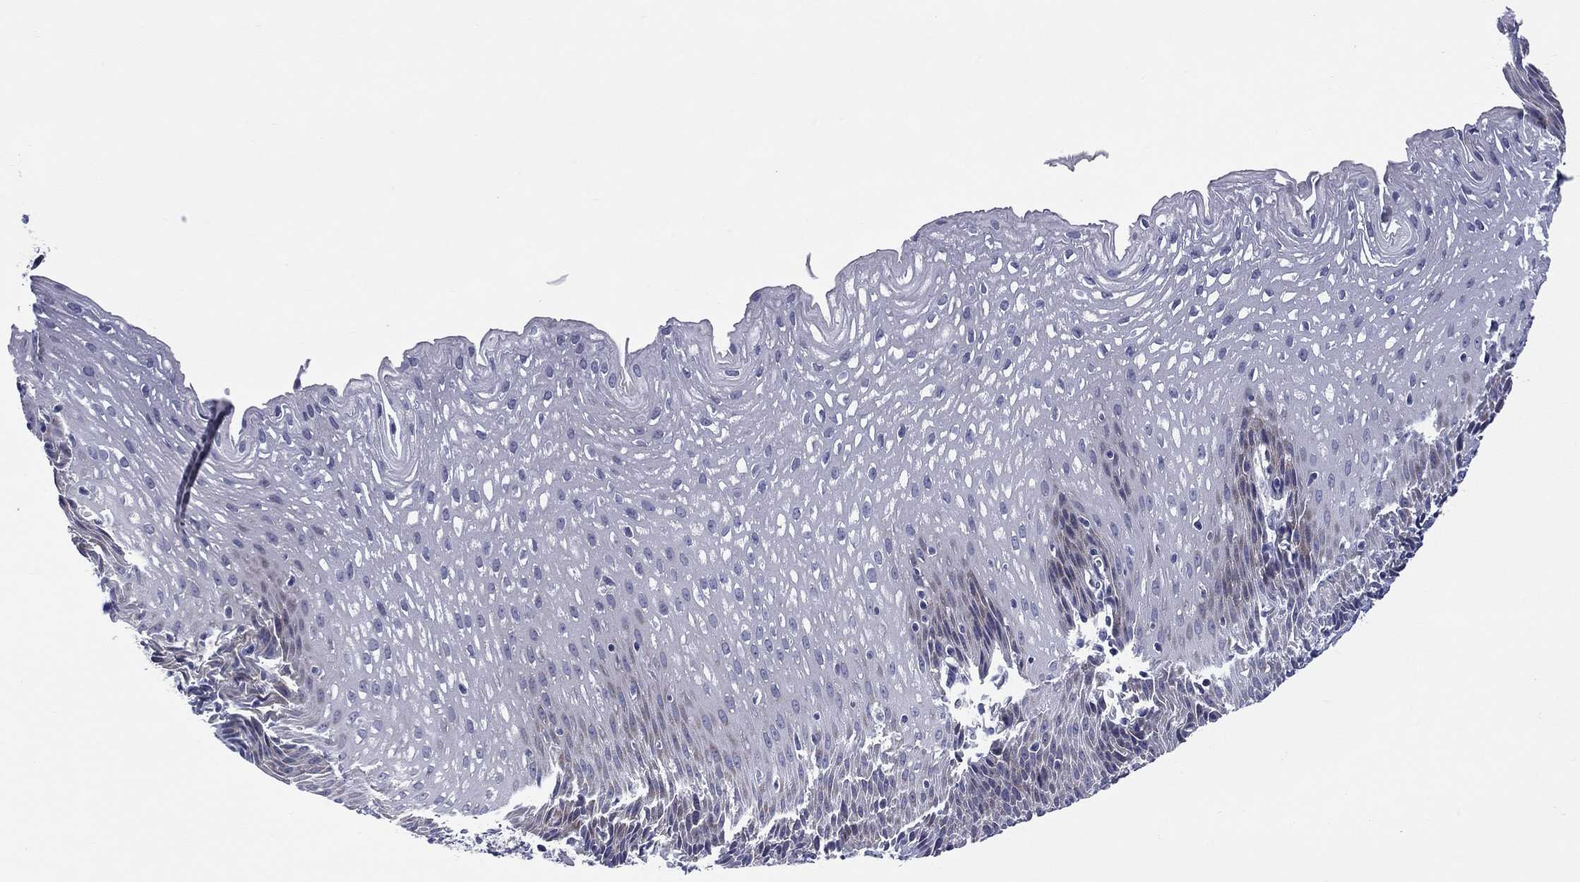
{"staining": {"intensity": "negative", "quantity": "none", "location": "none"}, "tissue": "esophagus", "cell_type": "Squamous epithelial cells", "image_type": "normal", "snomed": [{"axis": "morphology", "description": "Normal tissue, NOS"}, {"axis": "topography", "description": "Esophagus"}], "caption": "A high-resolution micrograph shows IHC staining of unremarkable esophagus, which displays no significant positivity in squamous epithelial cells. Brightfield microscopy of immunohistochemistry (IHC) stained with DAB (brown) and hematoxylin (blue), captured at high magnification.", "gene": "UNC119B", "patient": {"sex": "female", "age": 64}}